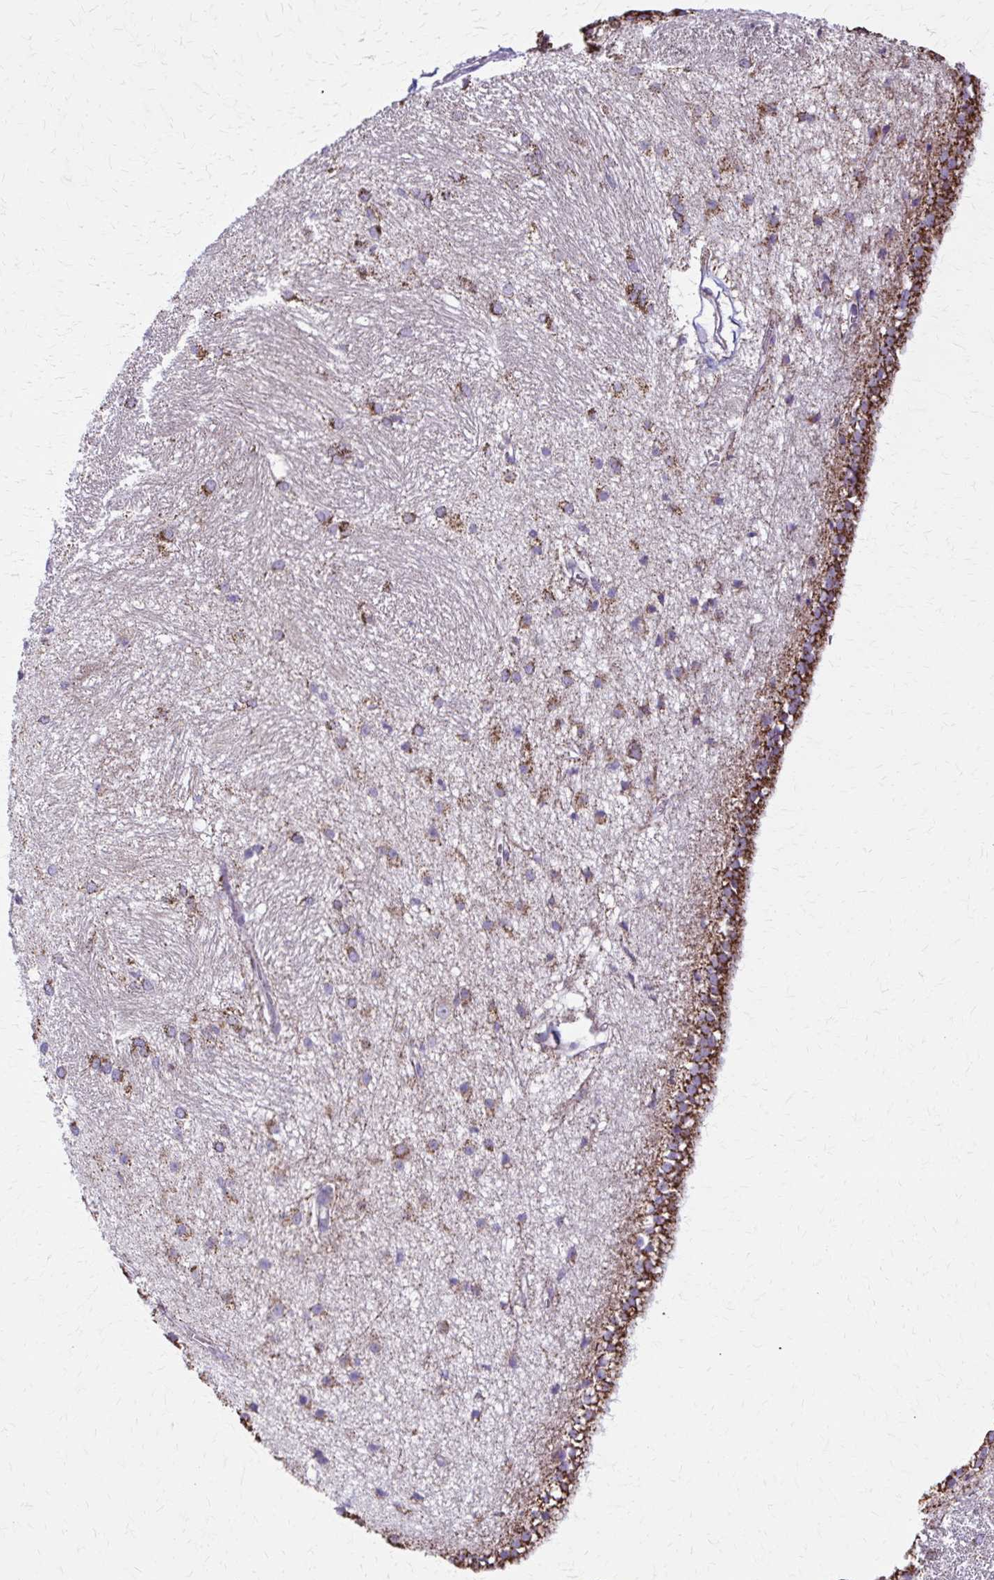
{"staining": {"intensity": "moderate", "quantity": ">75%", "location": "cytoplasmic/membranous"}, "tissue": "hippocampus", "cell_type": "Glial cells", "image_type": "normal", "snomed": [{"axis": "morphology", "description": "Normal tissue, NOS"}, {"axis": "topography", "description": "Cerebral cortex"}, {"axis": "topography", "description": "Hippocampus"}], "caption": "Benign hippocampus shows moderate cytoplasmic/membranous staining in approximately >75% of glial cells.", "gene": "TVP23A", "patient": {"sex": "female", "age": 19}}